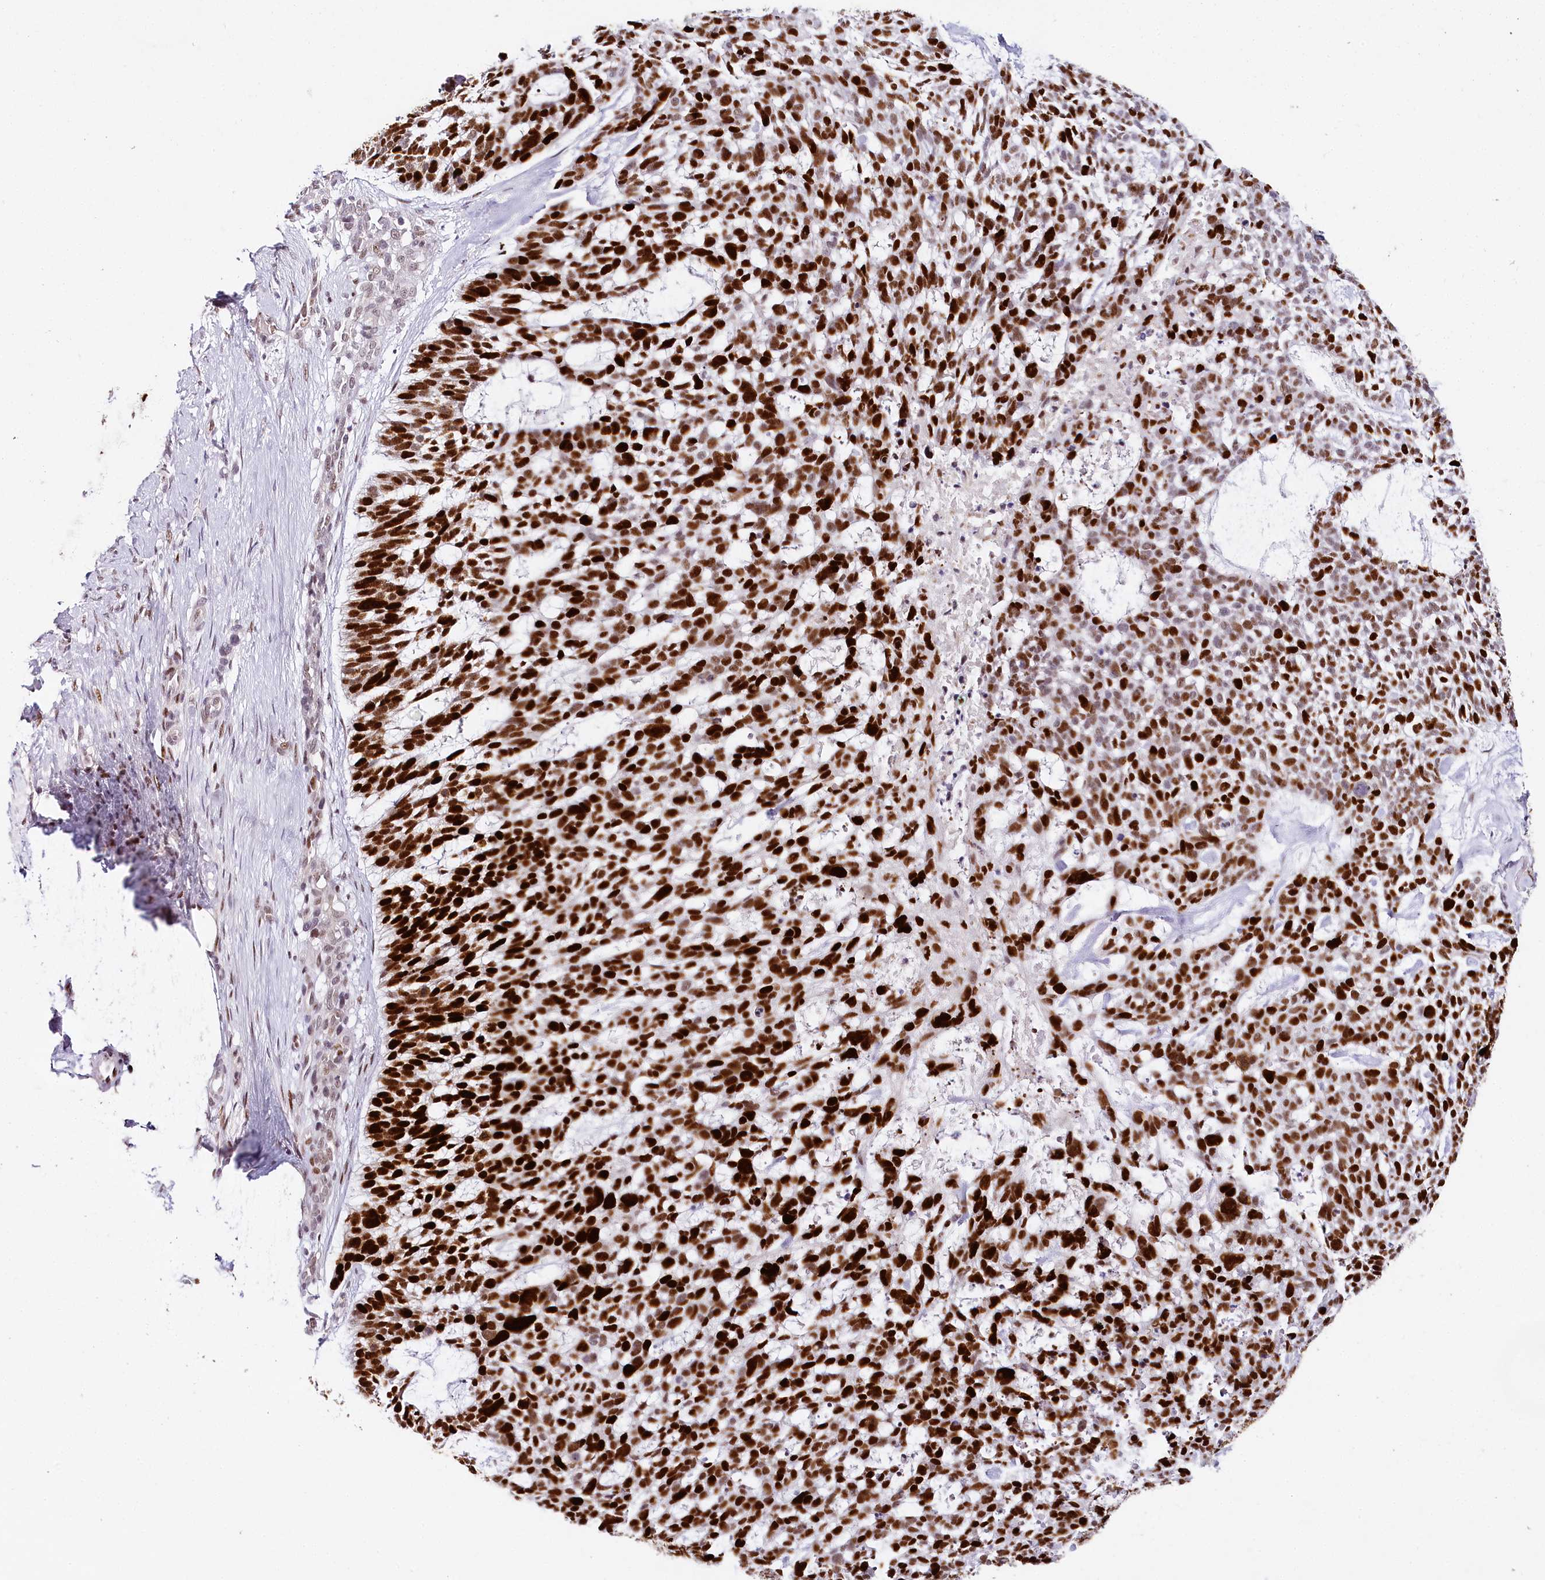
{"staining": {"intensity": "strong", "quantity": ">75%", "location": "nuclear"}, "tissue": "skin cancer", "cell_type": "Tumor cells", "image_type": "cancer", "snomed": [{"axis": "morphology", "description": "Basal cell carcinoma"}, {"axis": "topography", "description": "Skin"}], "caption": "Immunohistochemical staining of human basal cell carcinoma (skin) shows high levels of strong nuclear protein expression in approximately >75% of tumor cells.", "gene": "TP53", "patient": {"sex": "male", "age": 88}}